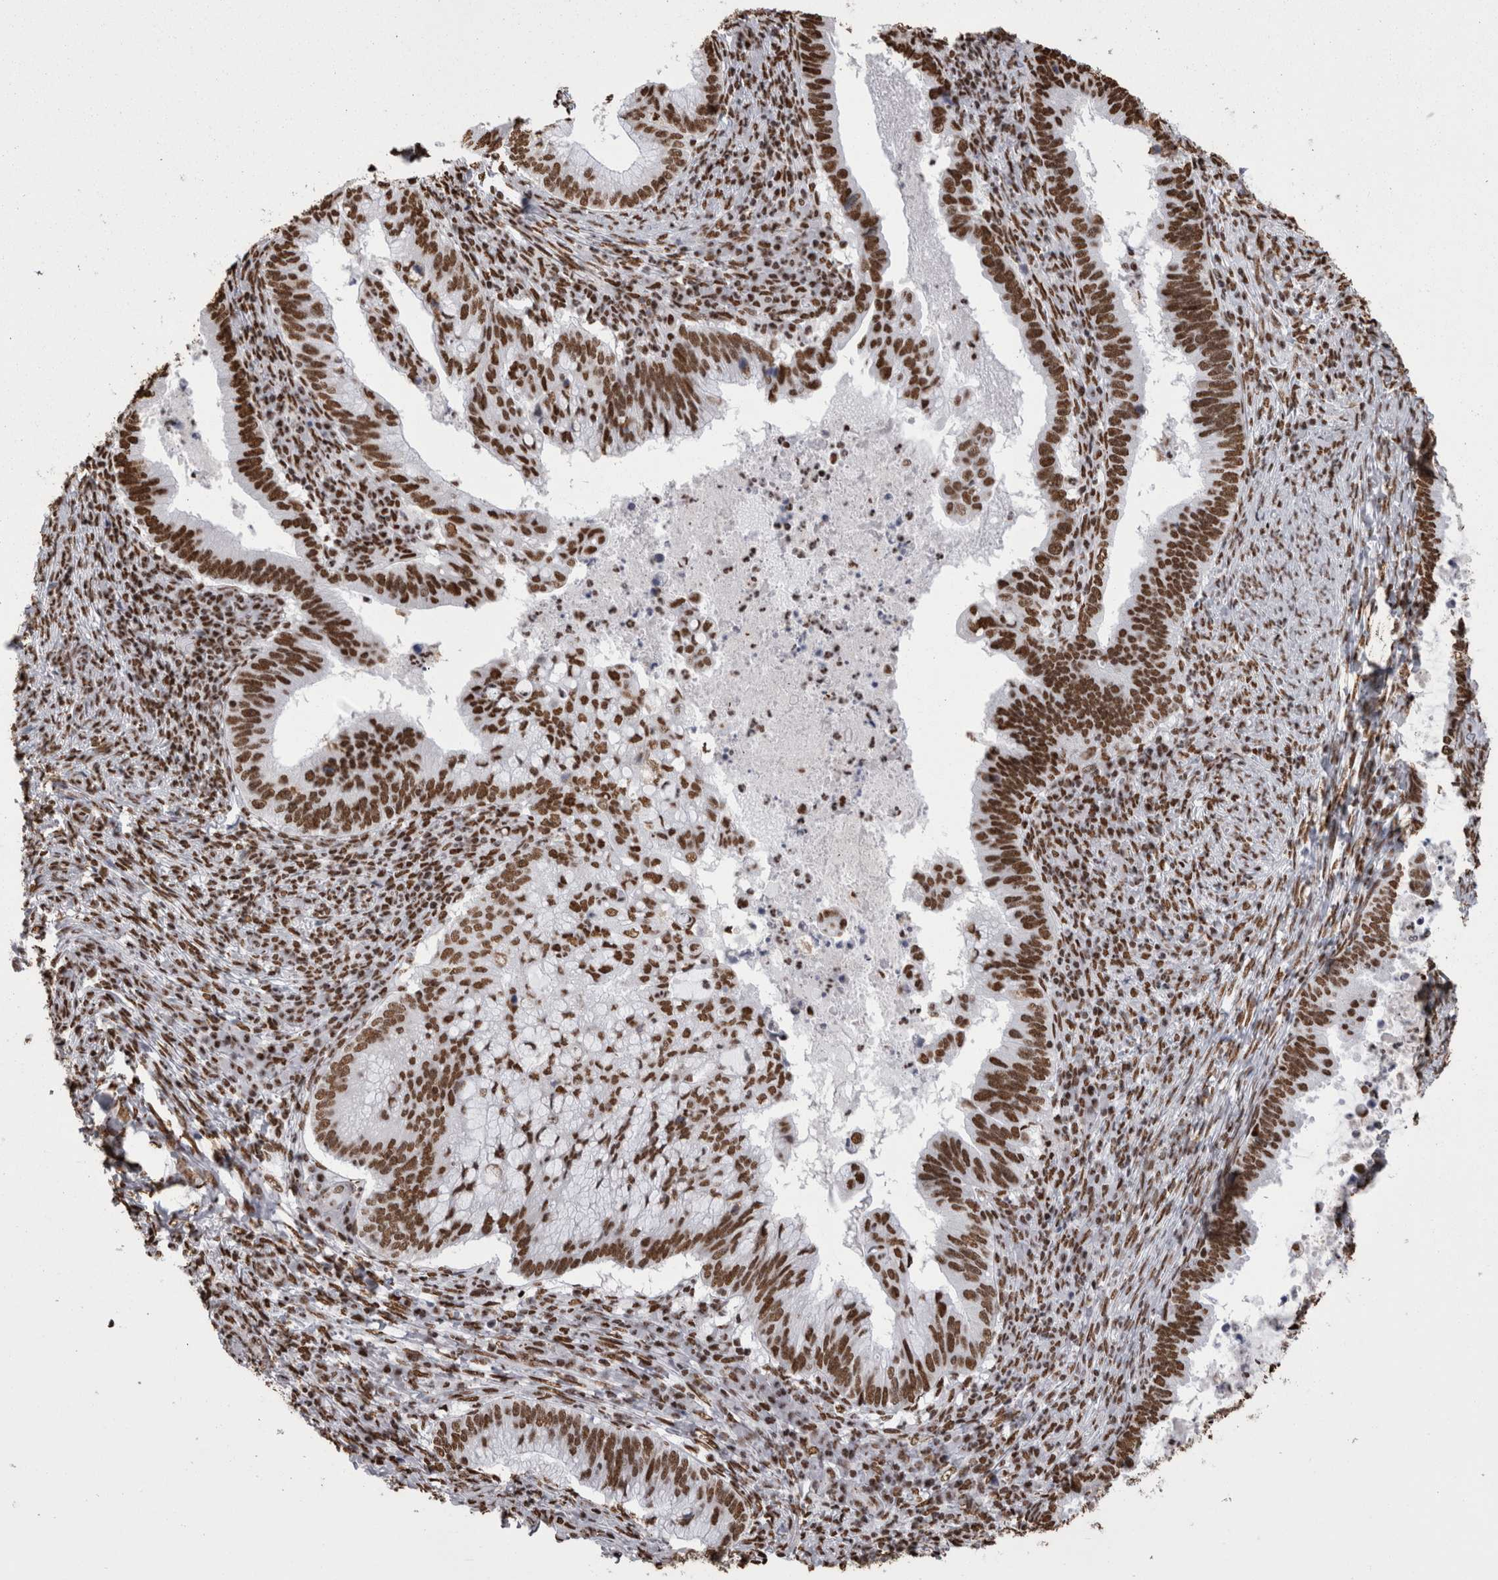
{"staining": {"intensity": "strong", "quantity": ">75%", "location": "nuclear"}, "tissue": "cervical cancer", "cell_type": "Tumor cells", "image_type": "cancer", "snomed": [{"axis": "morphology", "description": "Adenocarcinoma, NOS"}, {"axis": "topography", "description": "Cervix"}], "caption": "The micrograph exhibits immunohistochemical staining of adenocarcinoma (cervical). There is strong nuclear expression is identified in approximately >75% of tumor cells.", "gene": "HNRNPM", "patient": {"sex": "female", "age": 36}}